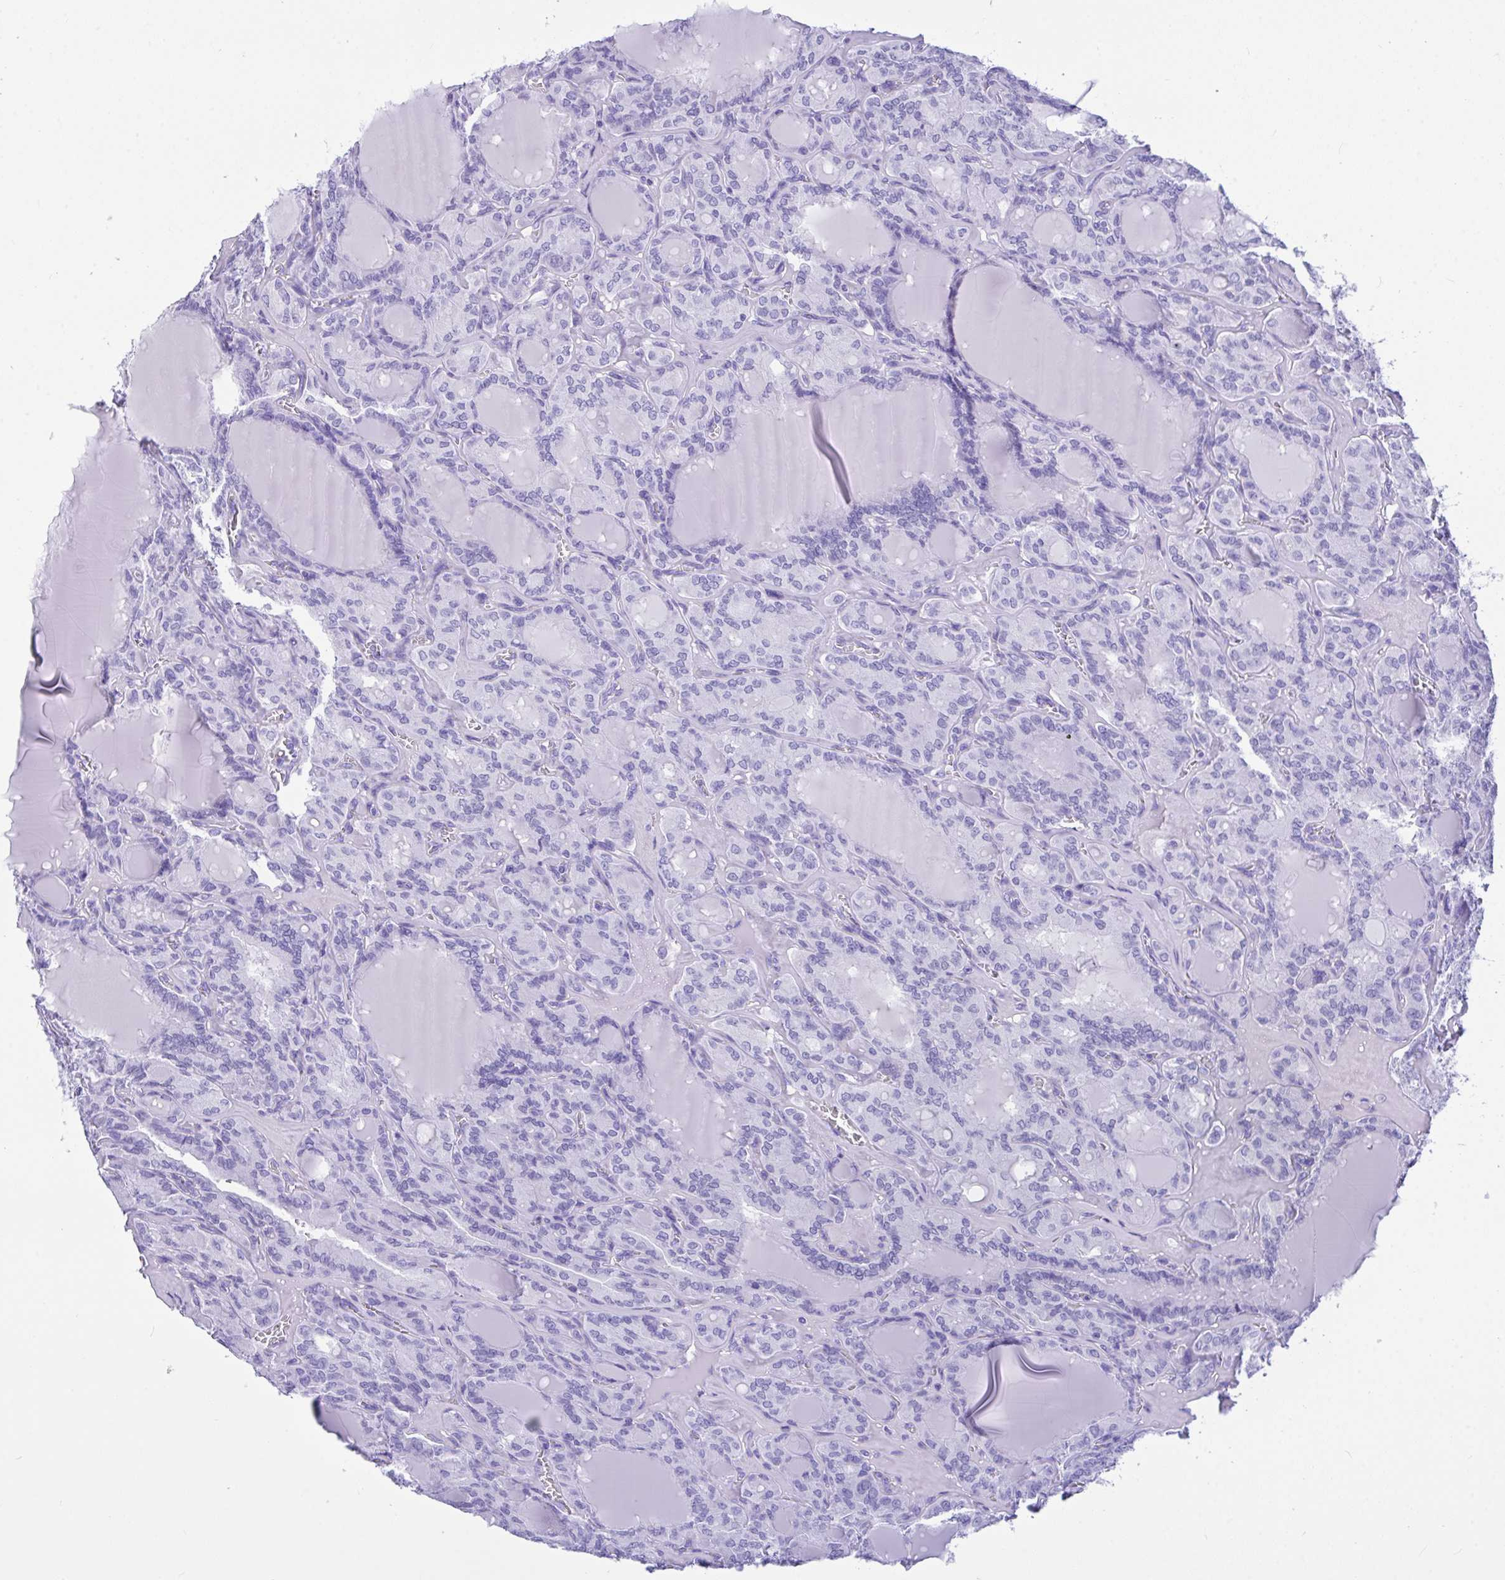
{"staining": {"intensity": "negative", "quantity": "none", "location": "none"}, "tissue": "thyroid cancer", "cell_type": "Tumor cells", "image_type": "cancer", "snomed": [{"axis": "morphology", "description": "Papillary adenocarcinoma, NOS"}, {"axis": "topography", "description": "Thyroid gland"}], "caption": "Immunohistochemistry of thyroid papillary adenocarcinoma exhibits no positivity in tumor cells.", "gene": "BEST4", "patient": {"sex": "male", "age": 87}}